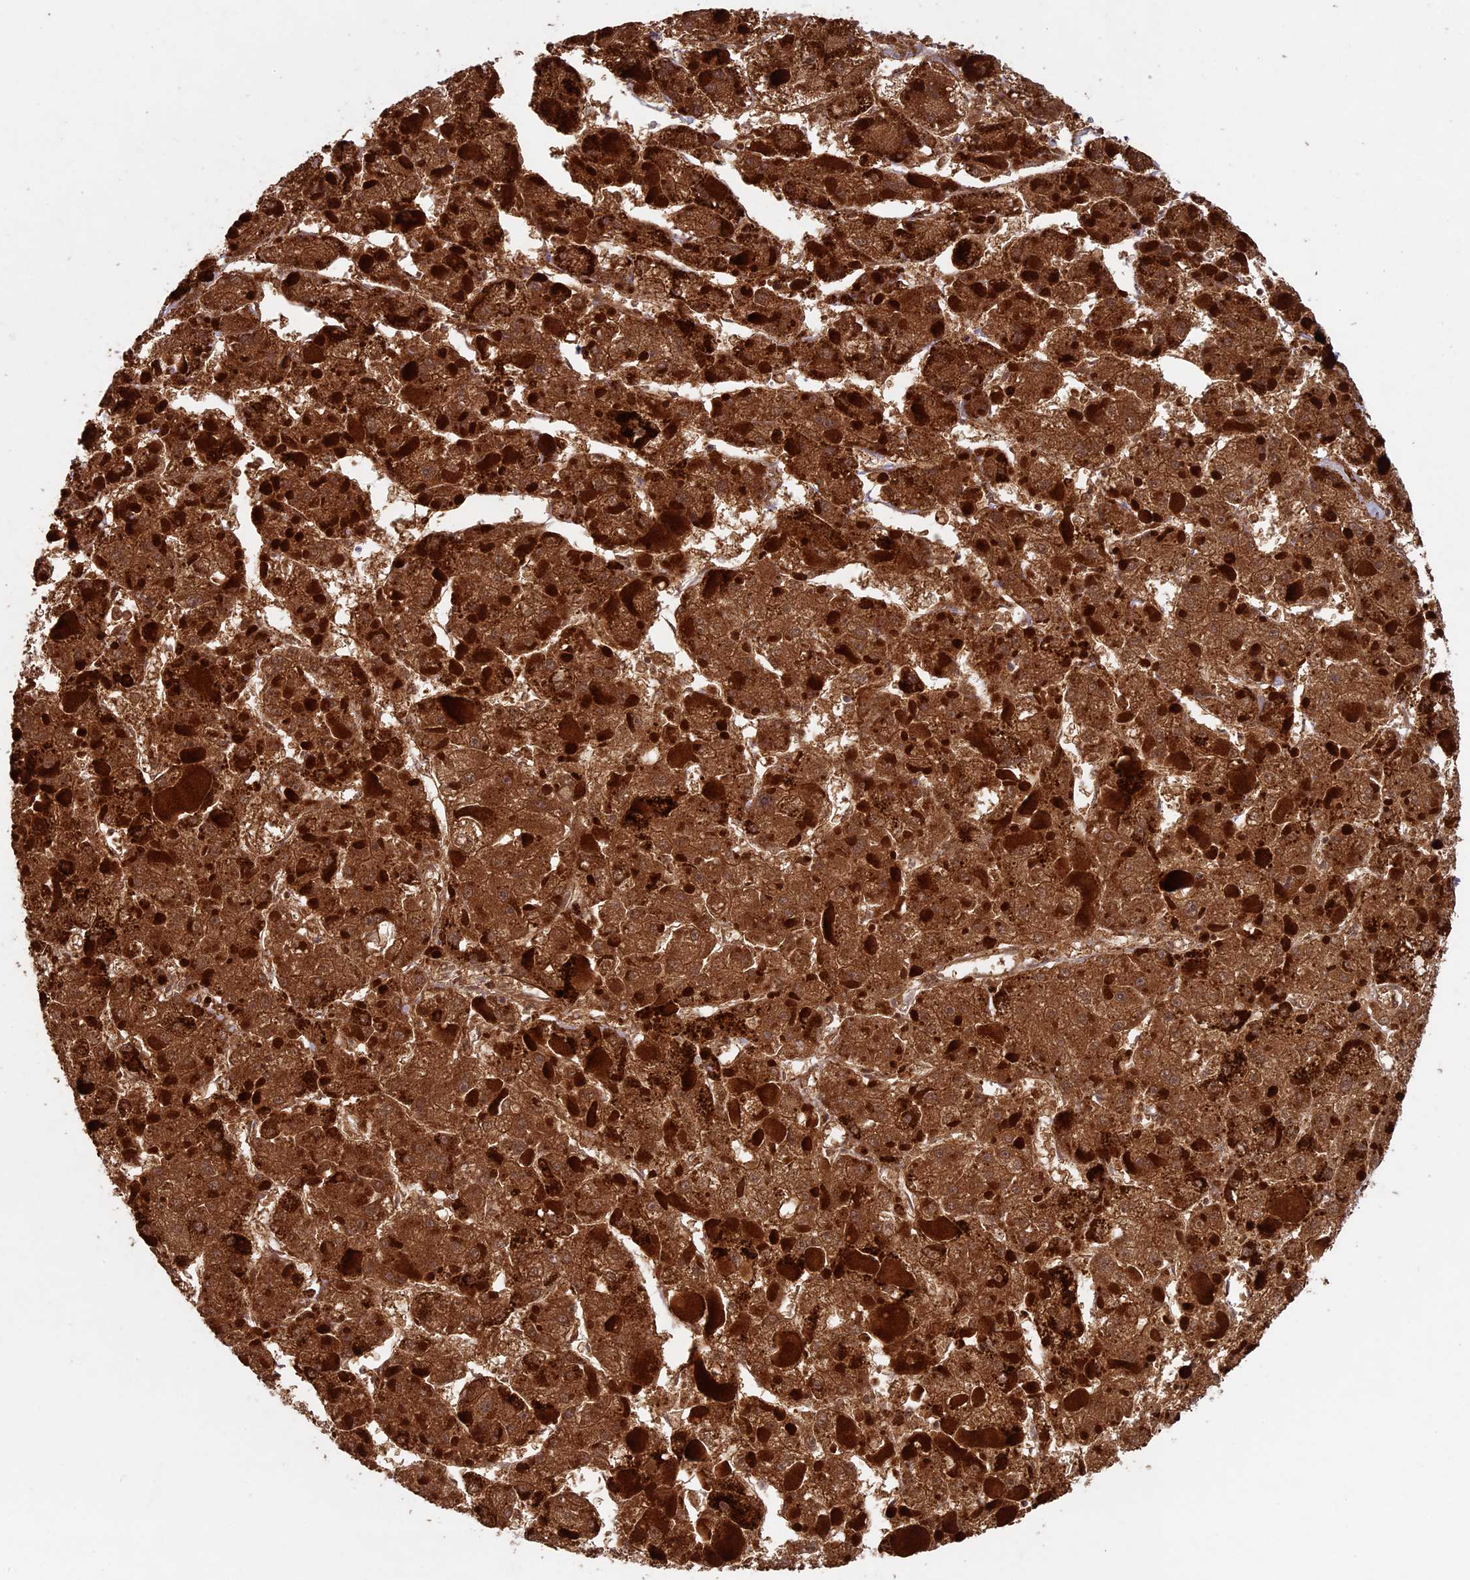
{"staining": {"intensity": "strong", "quantity": ">75%", "location": "cytoplasmic/membranous"}, "tissue": "liver cancer", "cell_type": "Tumor cells", "image_type": "cancer", "snomed": [{"axis": "morphology", "description": "Carcinoma, Hepatocellular, NOS"}, {"axis": "topography", "description": "Liver"}], "caption": "Hepatocellular carcinoma (liver) tissue exhibits strong cytoplasmic/membranous expression in approximately >75% of tumor cells", "gene": "RCCD1", "patient": {"sex": "female", "age": 73}}